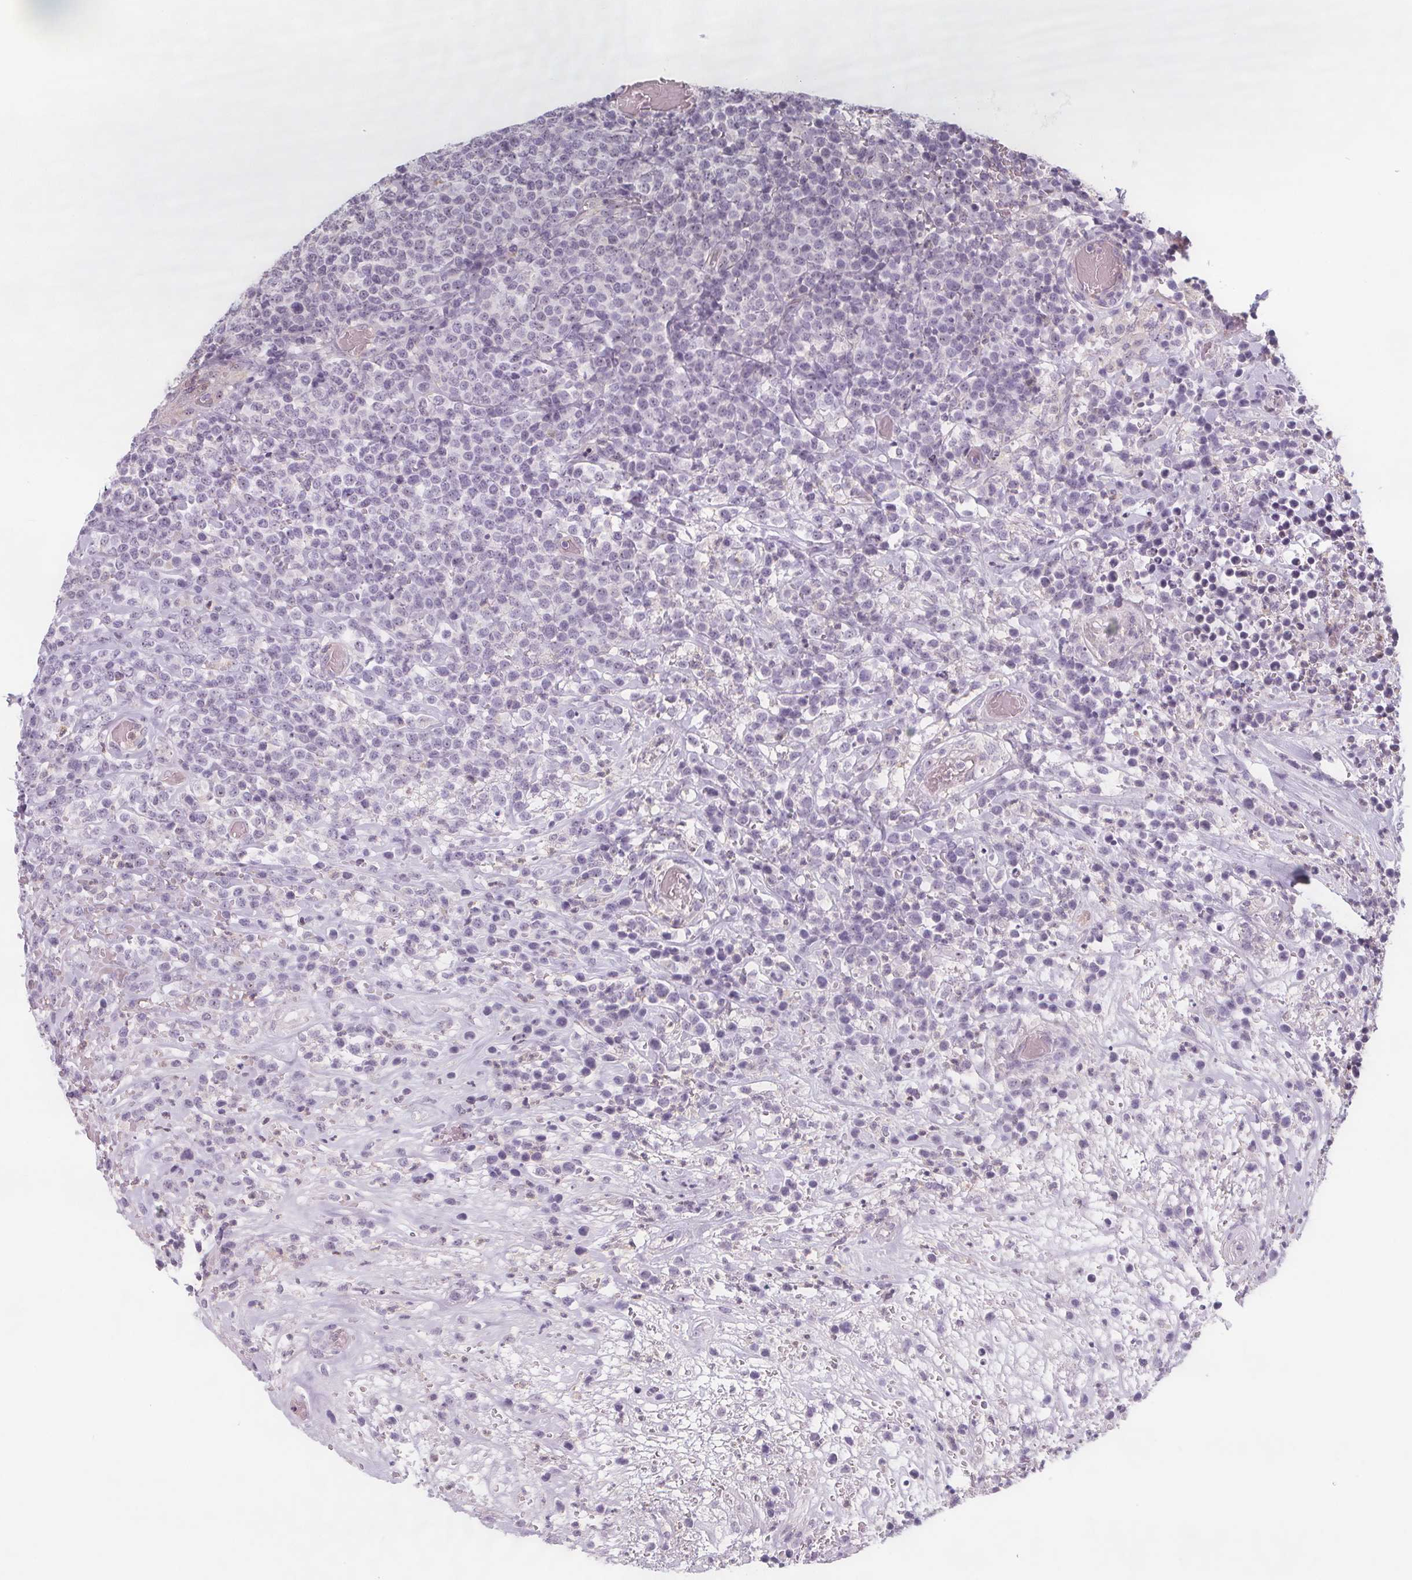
{"staining": {"intensity": "weak", "quantity": "<25%", "location": "nuclear"}, "tissue": "lymphoma", "cell_type": "Tumor cells", "image_type": "cancer", "snomed": [{"axis": "morphology", "description": "Malignant lymphoma, non-Hodgkin's type, High grade"}, {"axis": "topography", "description": "Soft tissue"}], "caption": "This image is of malignant lymphoma, non-Hodgkin's type (high-grade) stained with IHC to label a protein in brown with the nuclei are counter-stained blue. There is no positivity in tumor cells.", "gene": "NOLC1", "patient": {"sex": "female", "age": 56}}